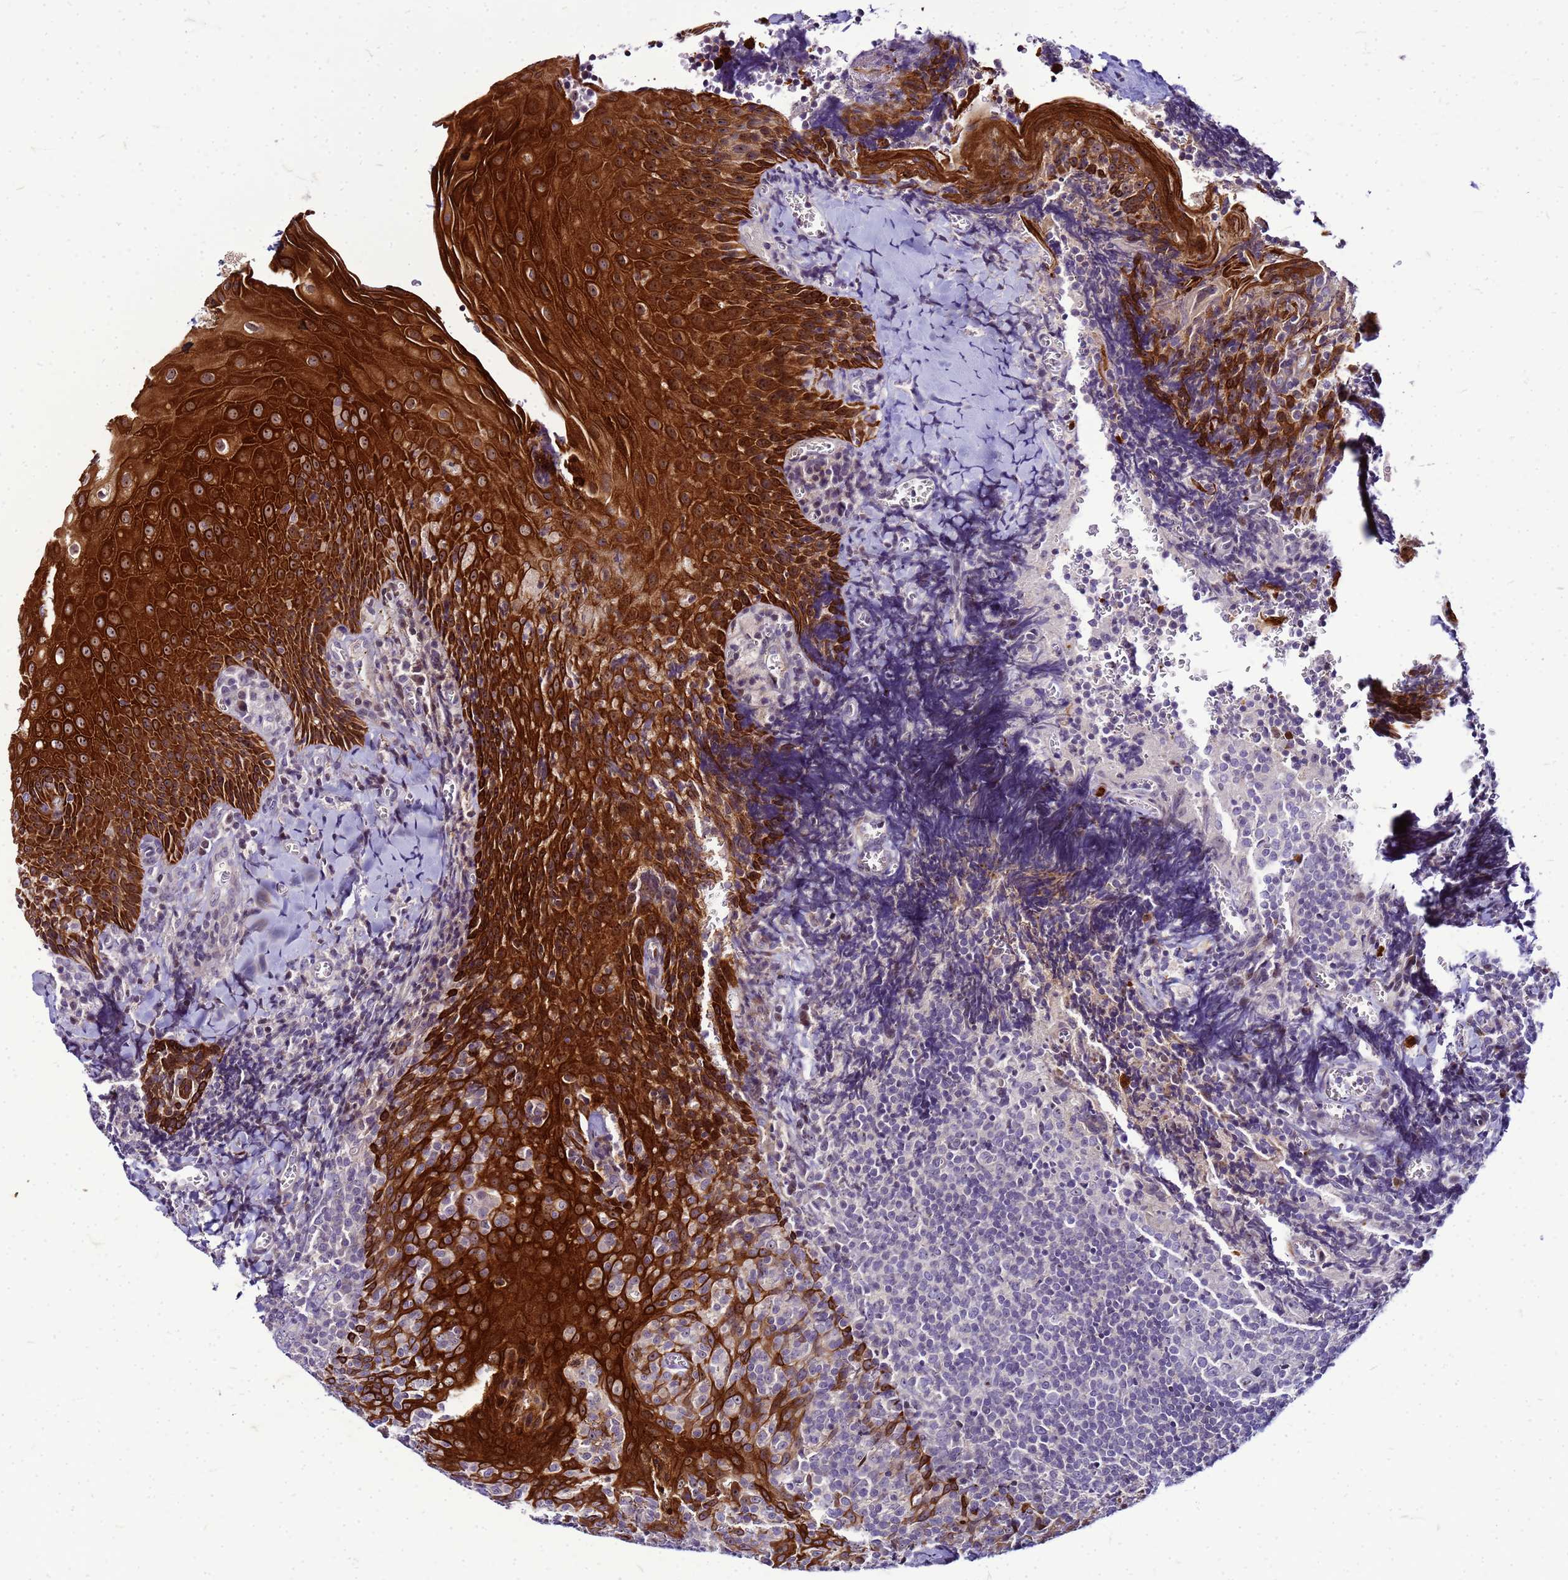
{"staining": {"intensity": "negative", "quantity": "none", "location": "none"}, "tissue": "tonsil", "cell_type": "Germinal center cells", "image_type": "normal", "snomed": [{"axis": "morphology", "description": "Normal tissue, NOS"}, {"axis": "topography", "description": "Tonsil"}], "caption": "Immunohistochemistry (IHC) micrograph of unremarkable tonsil: tonsil stained with DAB demonstrates no significant protein positivity in germinal center cells. (Brightfield microscopy of DAB immunohistochemistry at high magnification).", "gene": "VPS4B", "patient": {"sex": "male", "age": 27}}